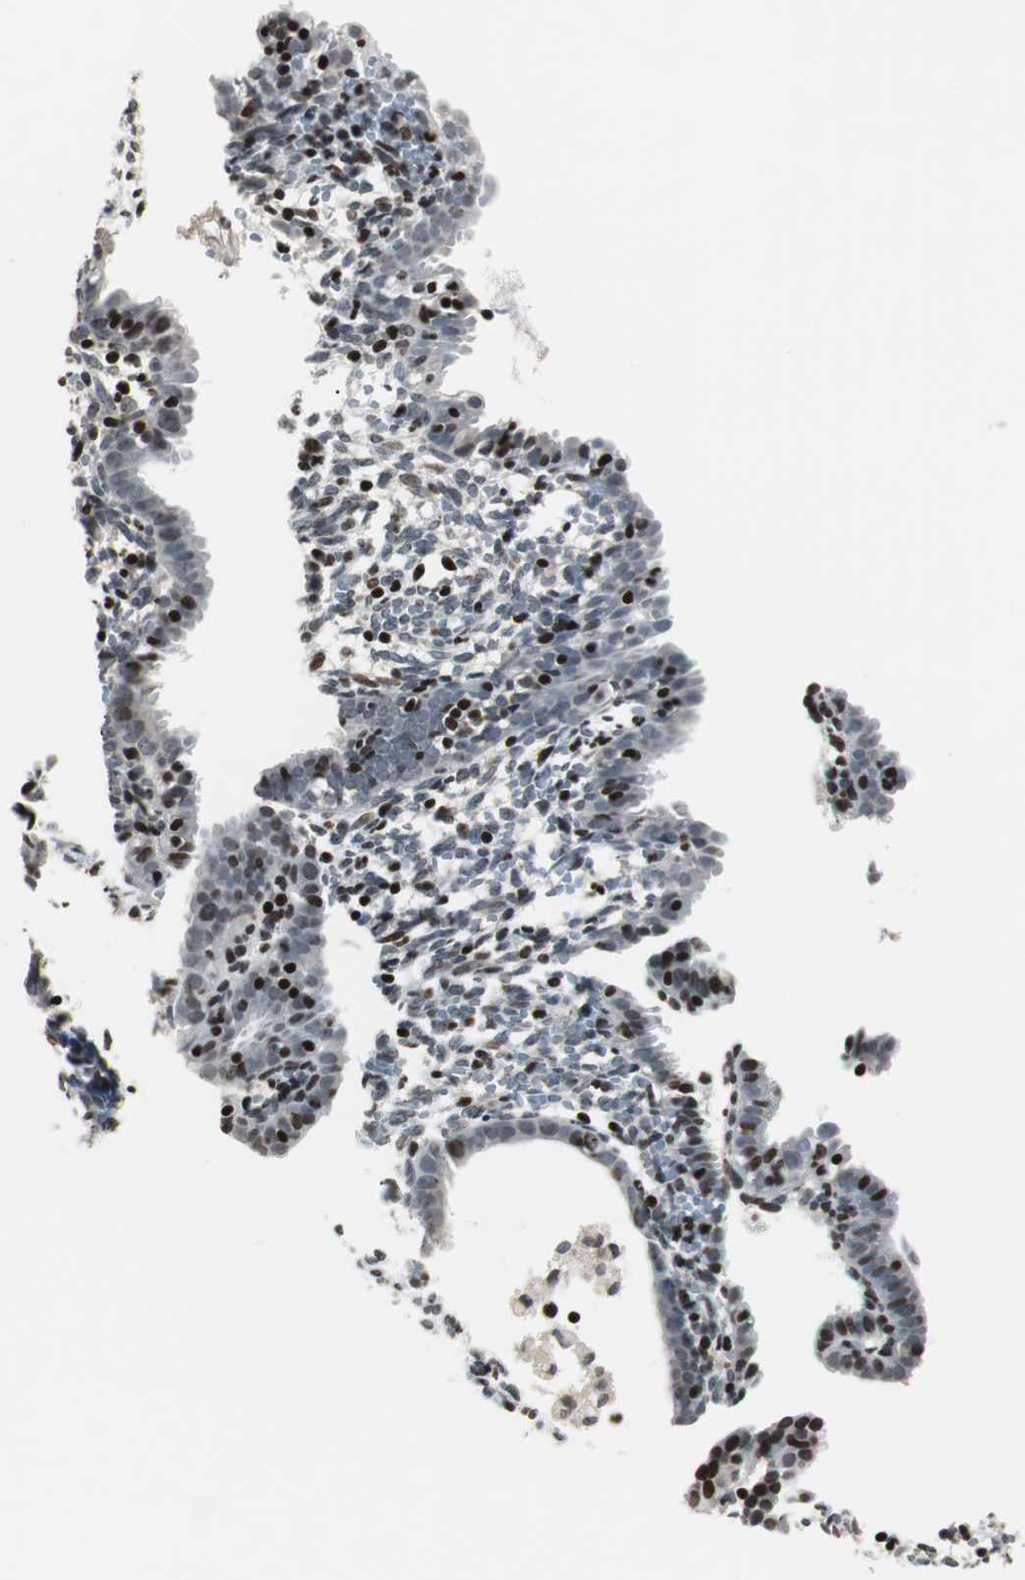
{"staining": {"intensity": "strong", "quantity": ">75%", "location": "nuclear"}, "tissue": "endometrium", "cell_type": "Cells in endometrial stroma", "image_type": "normal", "snomed": [{"axis": "morphology", "description": "Normal tissue, NOS"}, {"axis": "morphology", "description": "Atrophy, NOS"}, {"axis": "topography", "description": "Uterus"}, {"axis": "topography", "description": "Endometrium"}], "caption": "IHC (DAB) staining of normal human endometrium shows strong nuclear protein positivity in approximately >75% of cells in endometrial stroma. Using DAB (brown) and hematoxylin (blue) stains, captured at high magnification using brightfield microscopy.", "gene": "PAXIP1", "patient": {"sex": "female", "age": 68}}